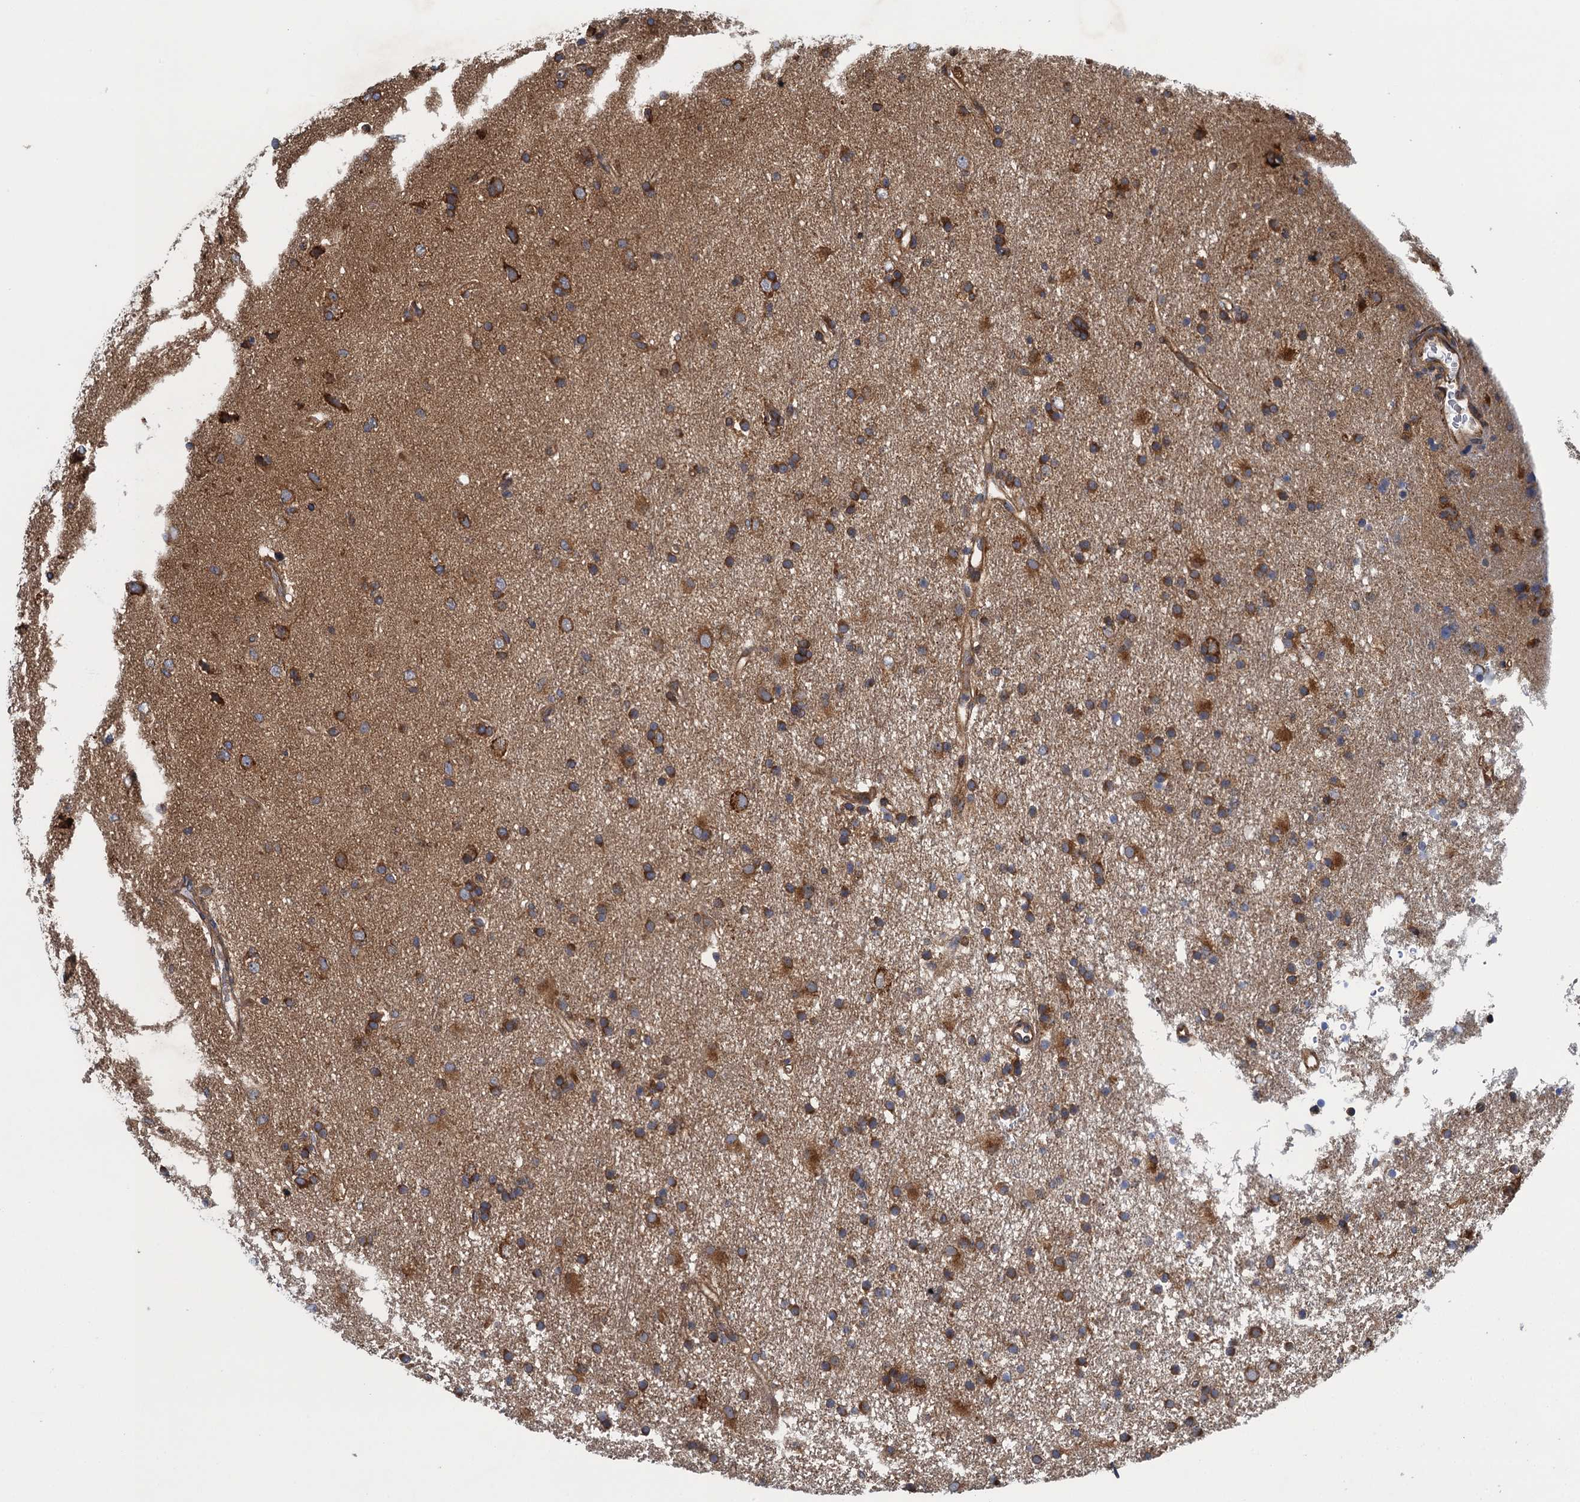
{"staining": {"intensity": "strong", "quantity": "25%-75%", "location": "cytoplasmic/membranous"}, "tissue": "glioma", "cell_type": "Tumor cells", "image_type": "cancer", "snomed": [{"axis": "morphology", "description": "Glioma, malignant, High grade"}, {"axis": "topography", "description": "Brain"}], "caption": "Immunohistochemistry (IHC) image of neoplastic tissue: human glioma stained using immunohistochemistry (IHC) displays high levels of strong protein expression localized specifically in the cytoplasmic/membranous of tumor cells, appearing as a cytoplasmic/membranous brown color.", "gene": "MDM1", "patient": {"sex": "male", "age": 77}}